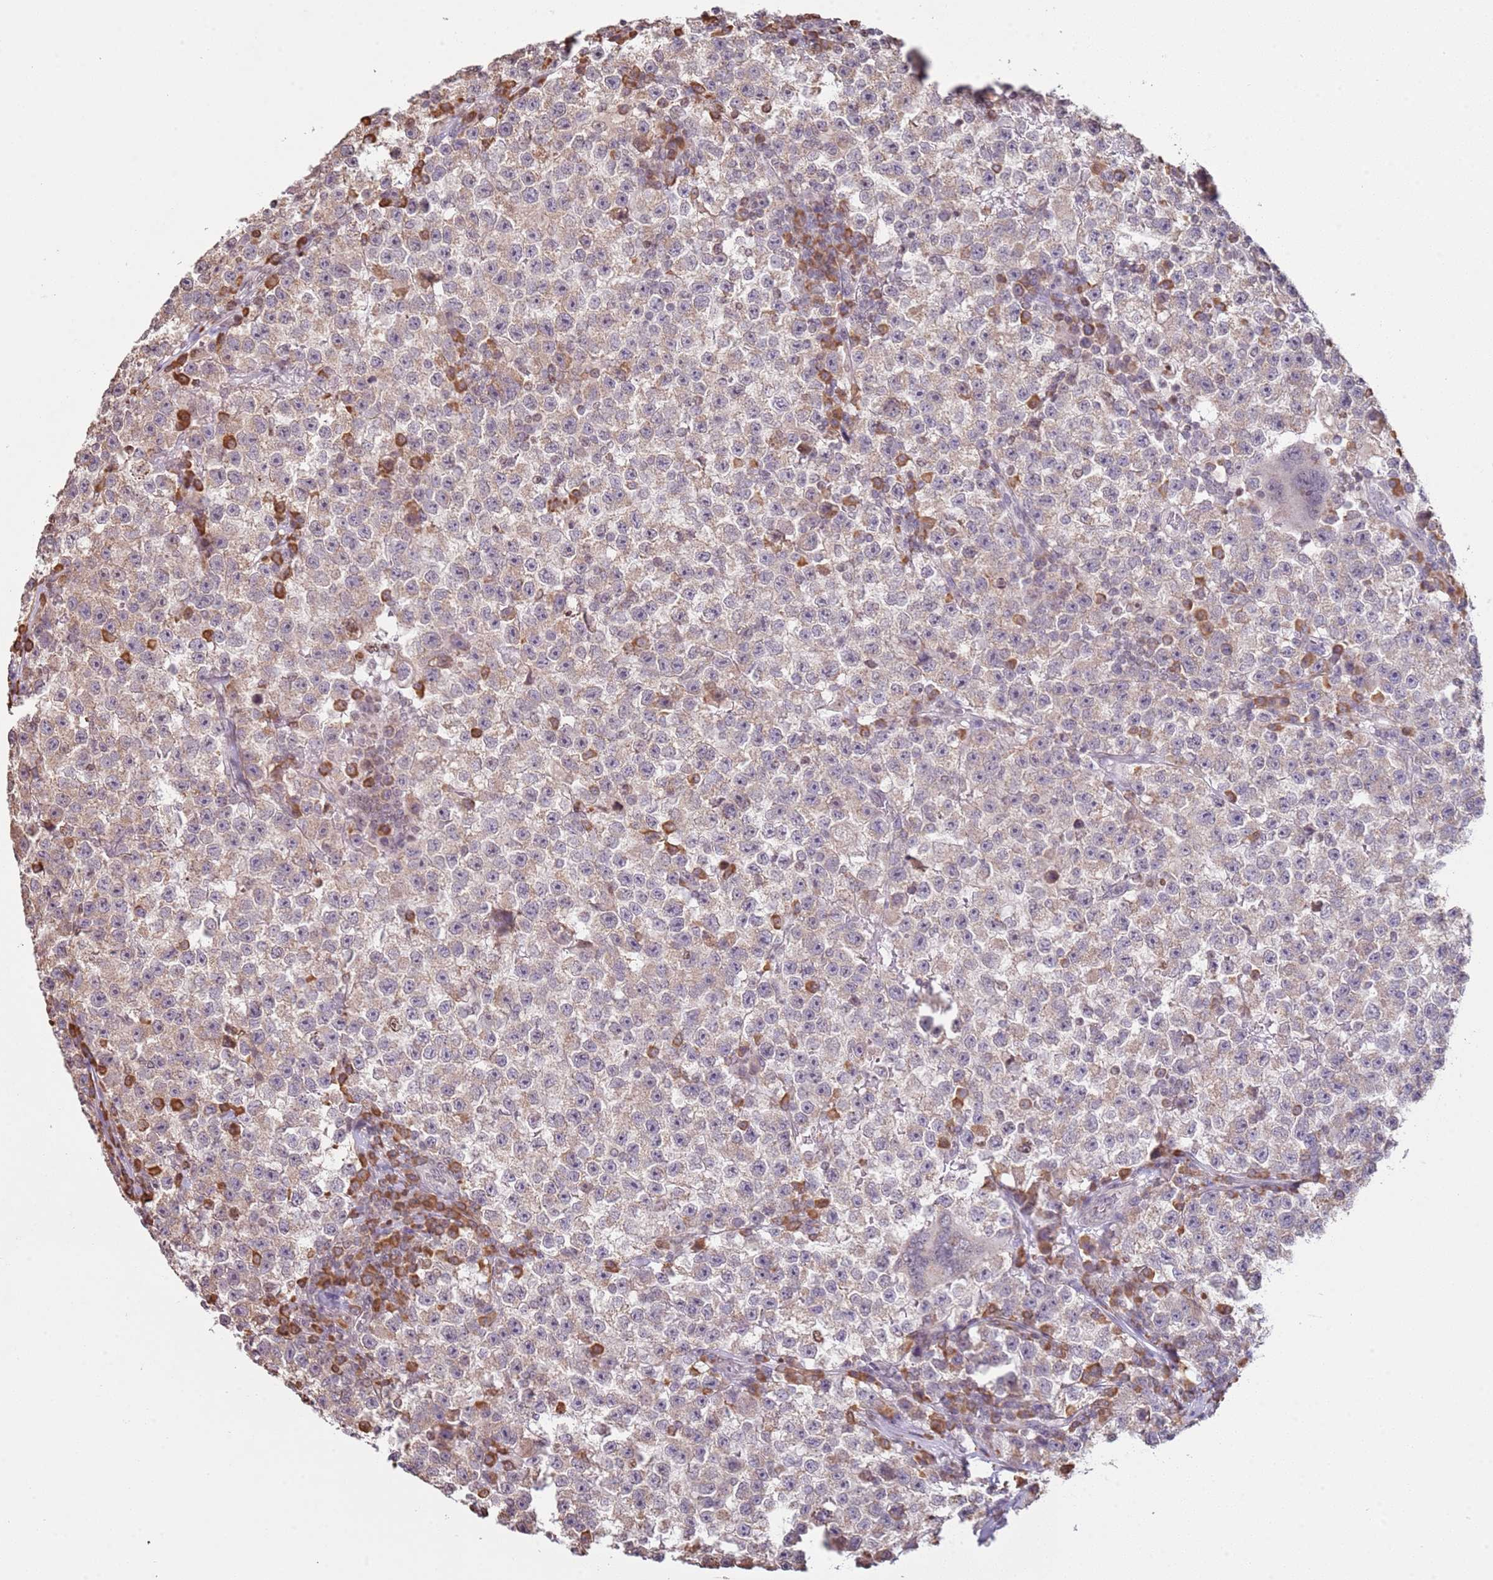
{"staining": {"intensity": "weak", "quantity": "25%-75%", "location": "cytoplasmic/membranous"}, "tissue": "testis cancer", "cell_type": "Tumor cells", "image_type": "cancer", "snomed": [{"axis": "morphology", "description": "Seminoma, NOS"}, {"axis": "topography", "description": "Testis"}], "caption": "Testis cancer (seminoma) was stained to show a protein in brown. There is low levels of weak cytoplasmic/membranous expression in approximately 25%-75% of tumor cells.", "gene": "SCAF1", "patient": {"sex": "male", "age": 22}}